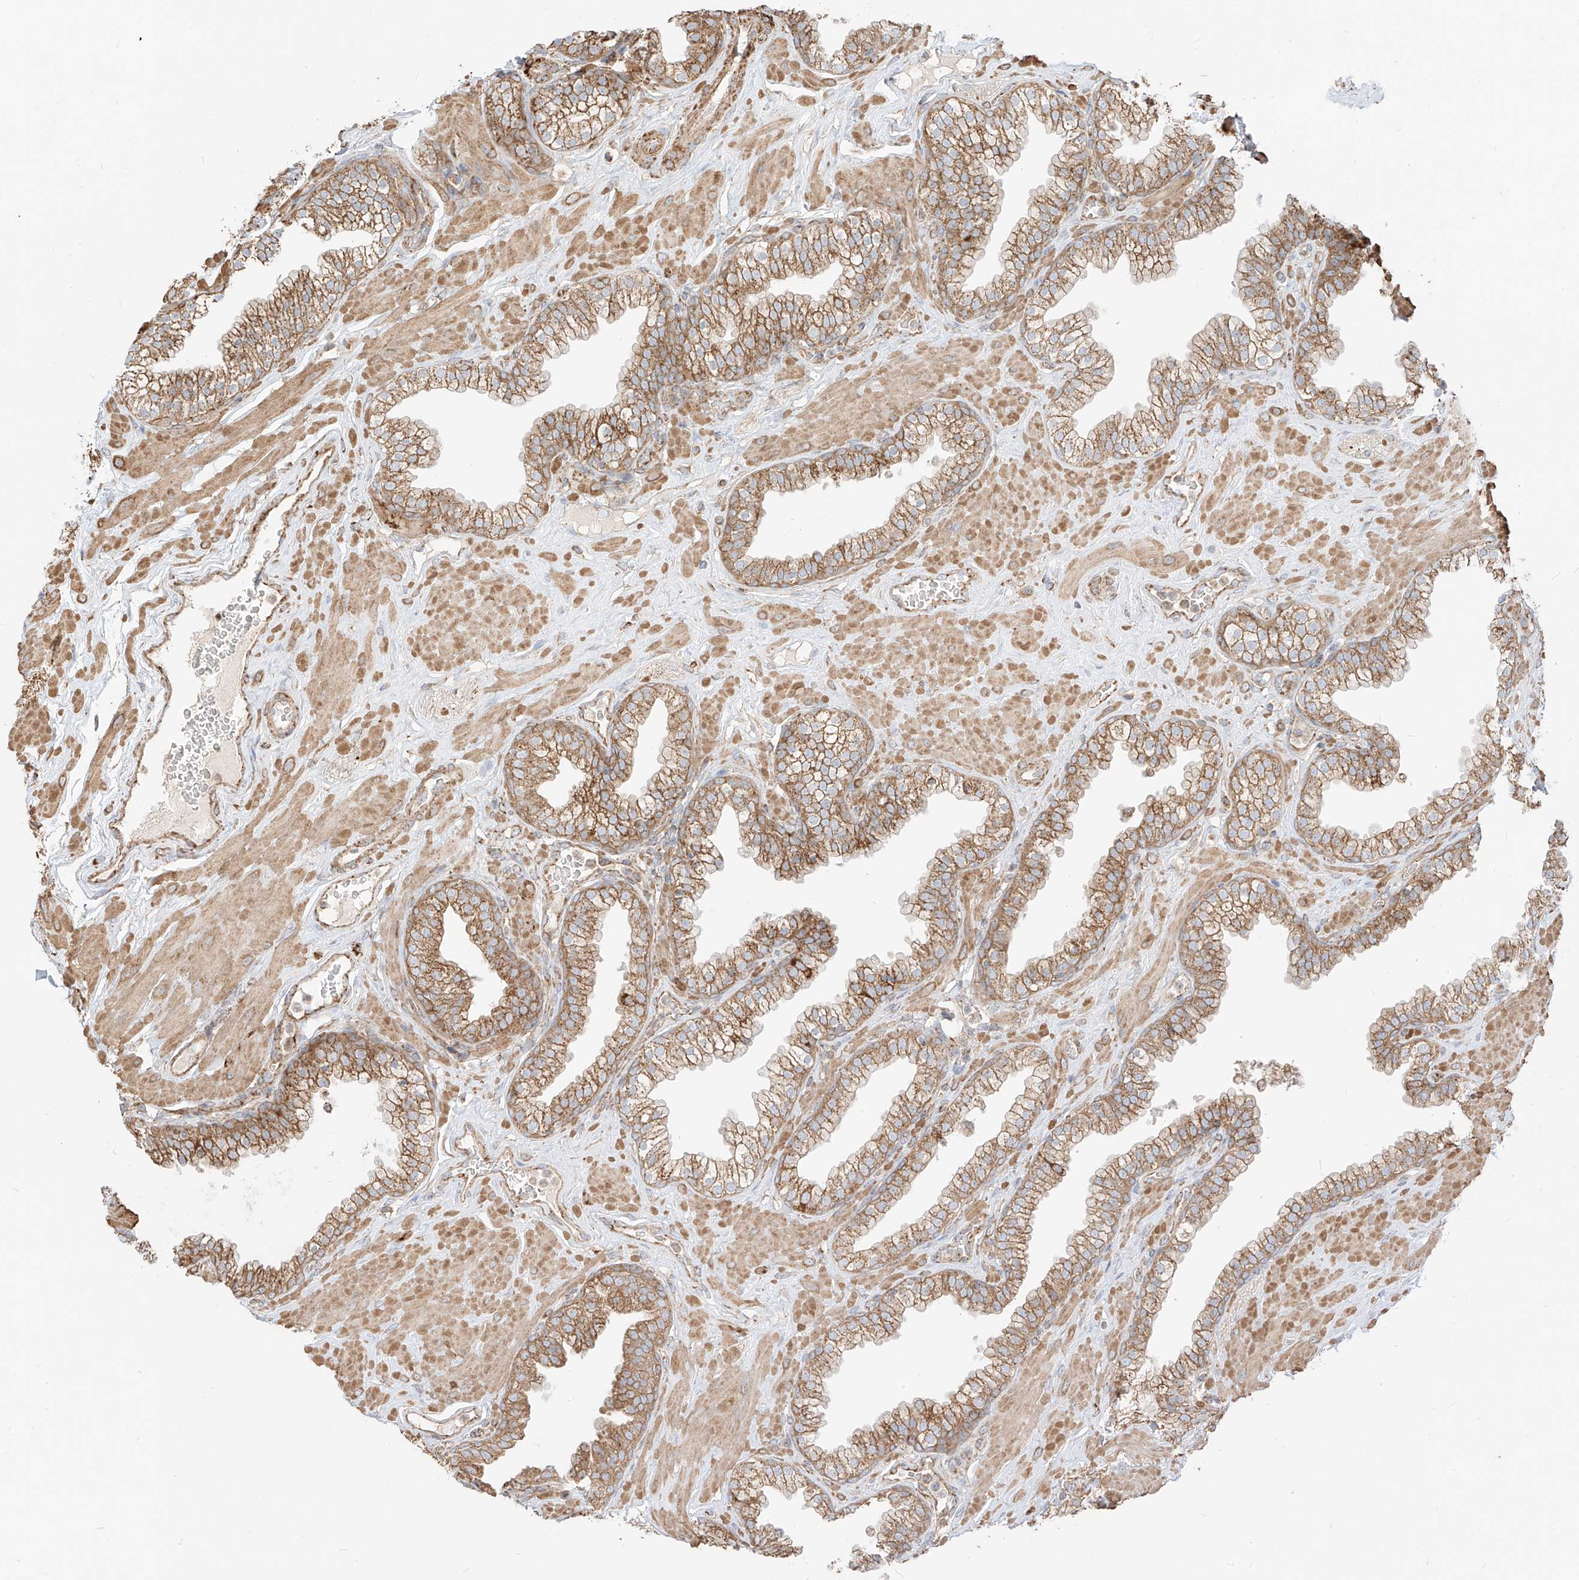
{"staining": {"intensity": "moderate", "quantity": ">75%", "location": "cytoplasmic/membranous"}, "tissue": "prostate", "cell_type": "Glandular cells", "image_type": "normal", "snomed": [{"axis": "morphology", "description": "Normal tissue, NOS"}, {"axis": "morphology", "description": "Urothelial carcinoma, Low grade"}, {"axis": "topography", "description": "Urinary bladder"}, {"axis": "topography", "description": "Prostate"}], "caption": "High-power microscopy captured an immunohistochemistry micrograph of normal prostate, revealing moderate cytoplasmic/membranous staining in approximately >75% of glandular cells.", "gene": "PLCL1", "patient": {"sex": "male", "age": 60}}